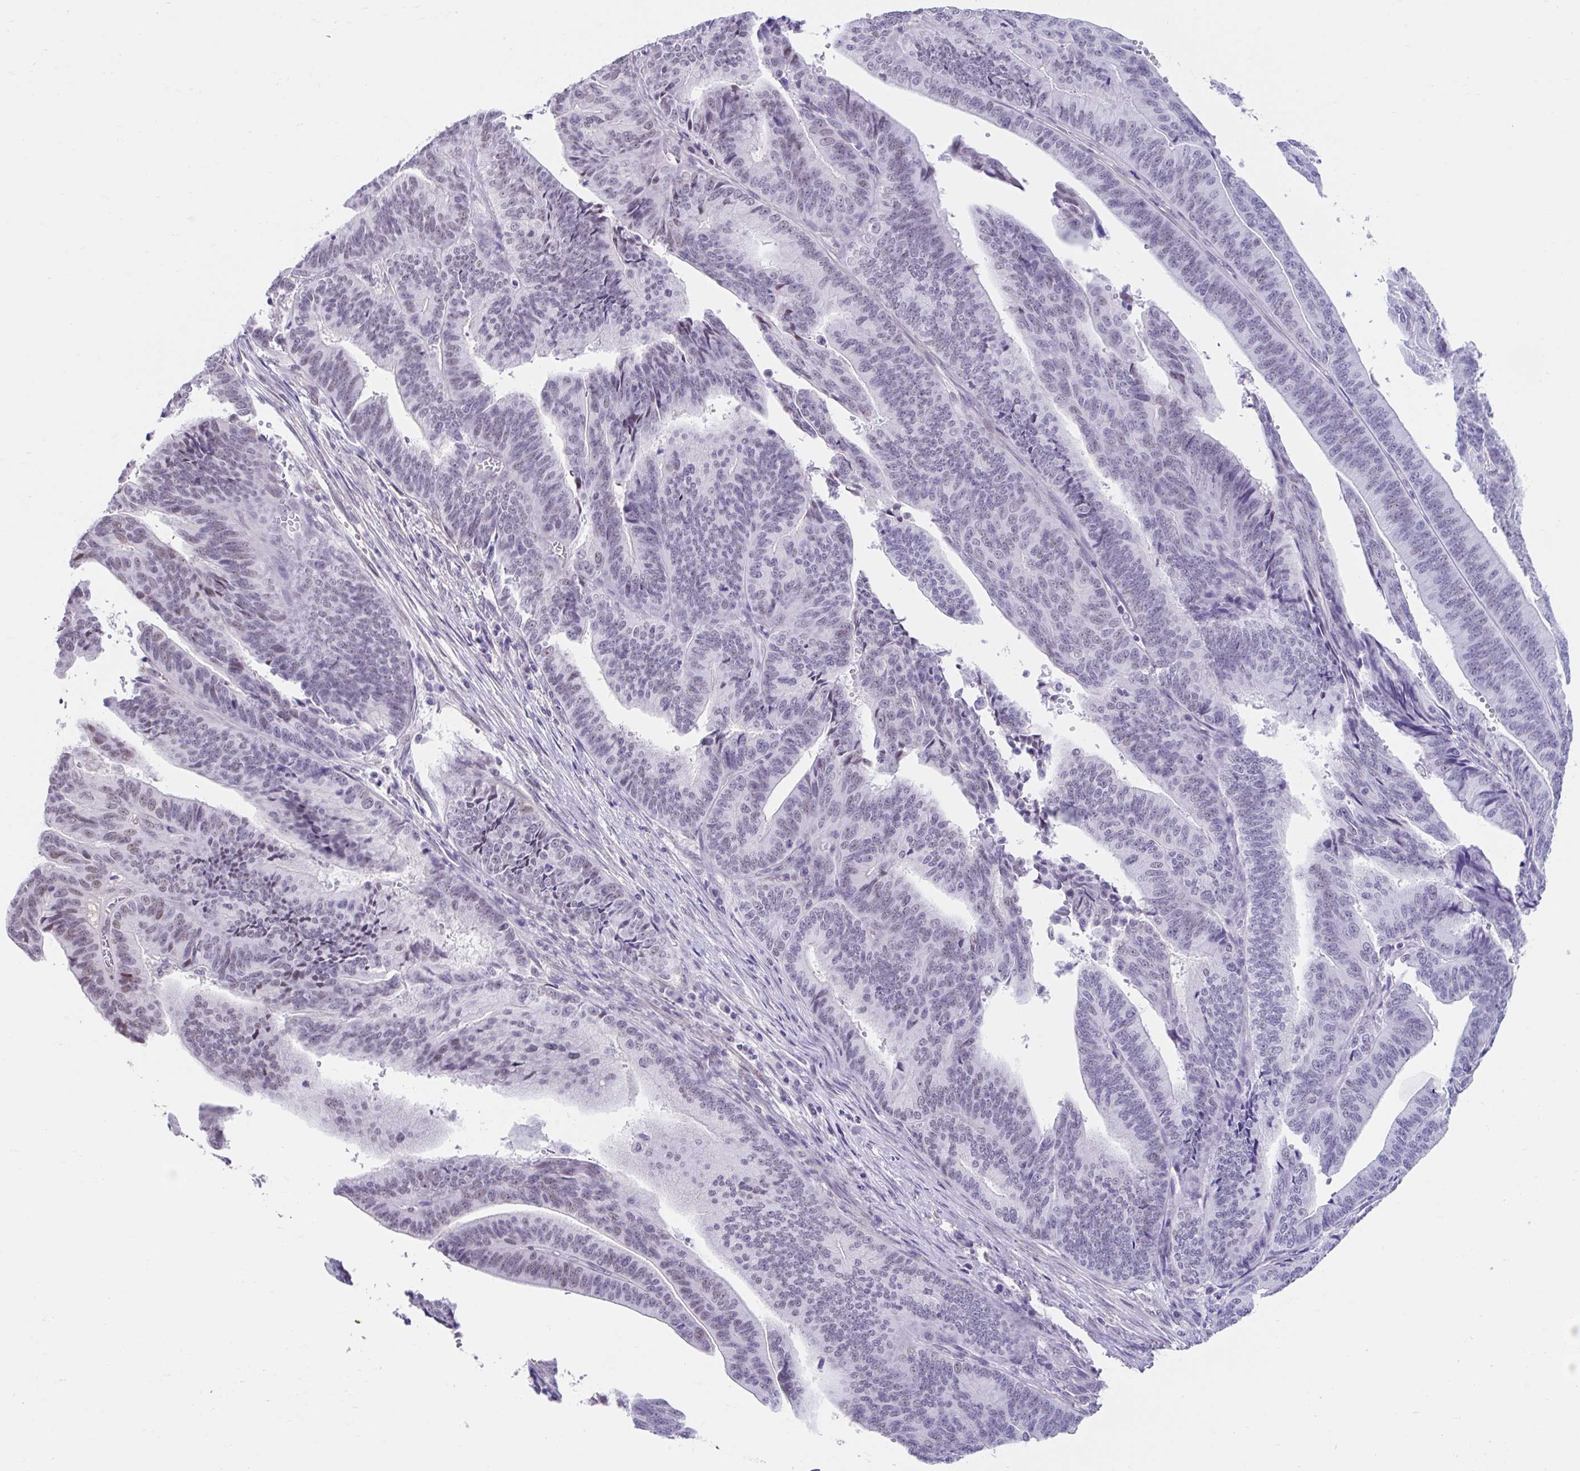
{"staining": {"intensity": "weak", "quantity": "<25%", "location": "nuclear"}, "tissue": "endometrial cancer", "cell_type": "Tumor cells", "image_type": "cancer", "snomed": [{"axis": "morphology", "description": "Adenocarcinoma, NOS"}, {"axis": "topography", "description": "Endometrium"}], "caption": "Image shows no significant protein expression in tumor cells of endometrial cancer (adenocarcinoma).", "gene": "DCAF17", "patient": {"sex": "female", "age": 65}}